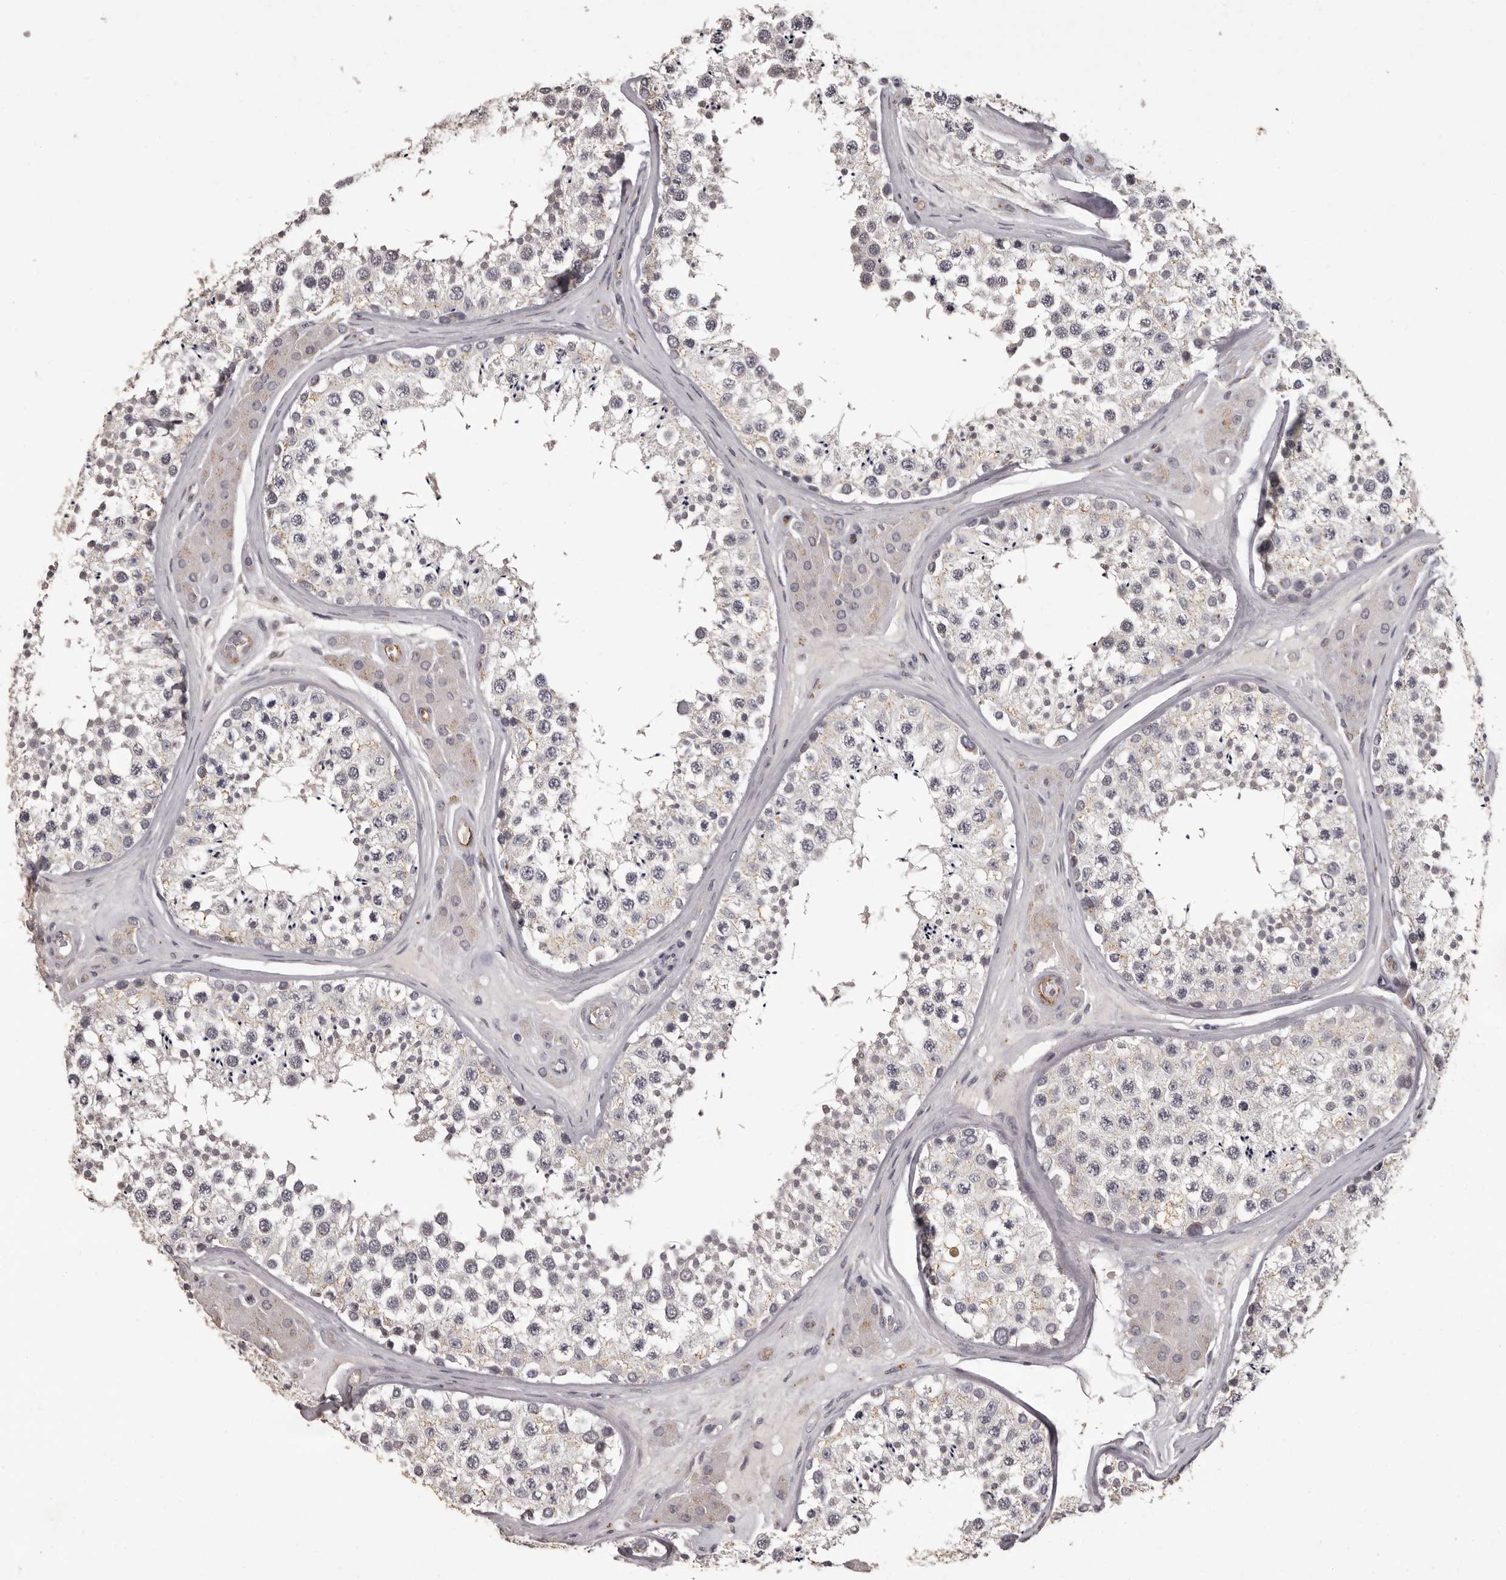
{"staining": {"intensity": "weak", "quantity": "25%-75%", "location": "cytoplasmic/membranous"}, "tissue": "testis", "cell_type": "Cells in seminiferous ducts", "image_type": "normal", "snomed": [{"axis": "morphology", "description": "Normal tissue, NOS"}, {"axis": "topography", "description": "Testis"}], "caption": "DAB immunohistochemical staining of unremarkable human testis demonstrates weak cytoplasmic/membranous protein expression in approximately 25%-75% of cells in seminiferous ducts. Immunohistochemistry stains the protein in brown and the nuclei are stained blue.", "gene": "GPR78", "patient": {"sex": "male", "age": 46}}